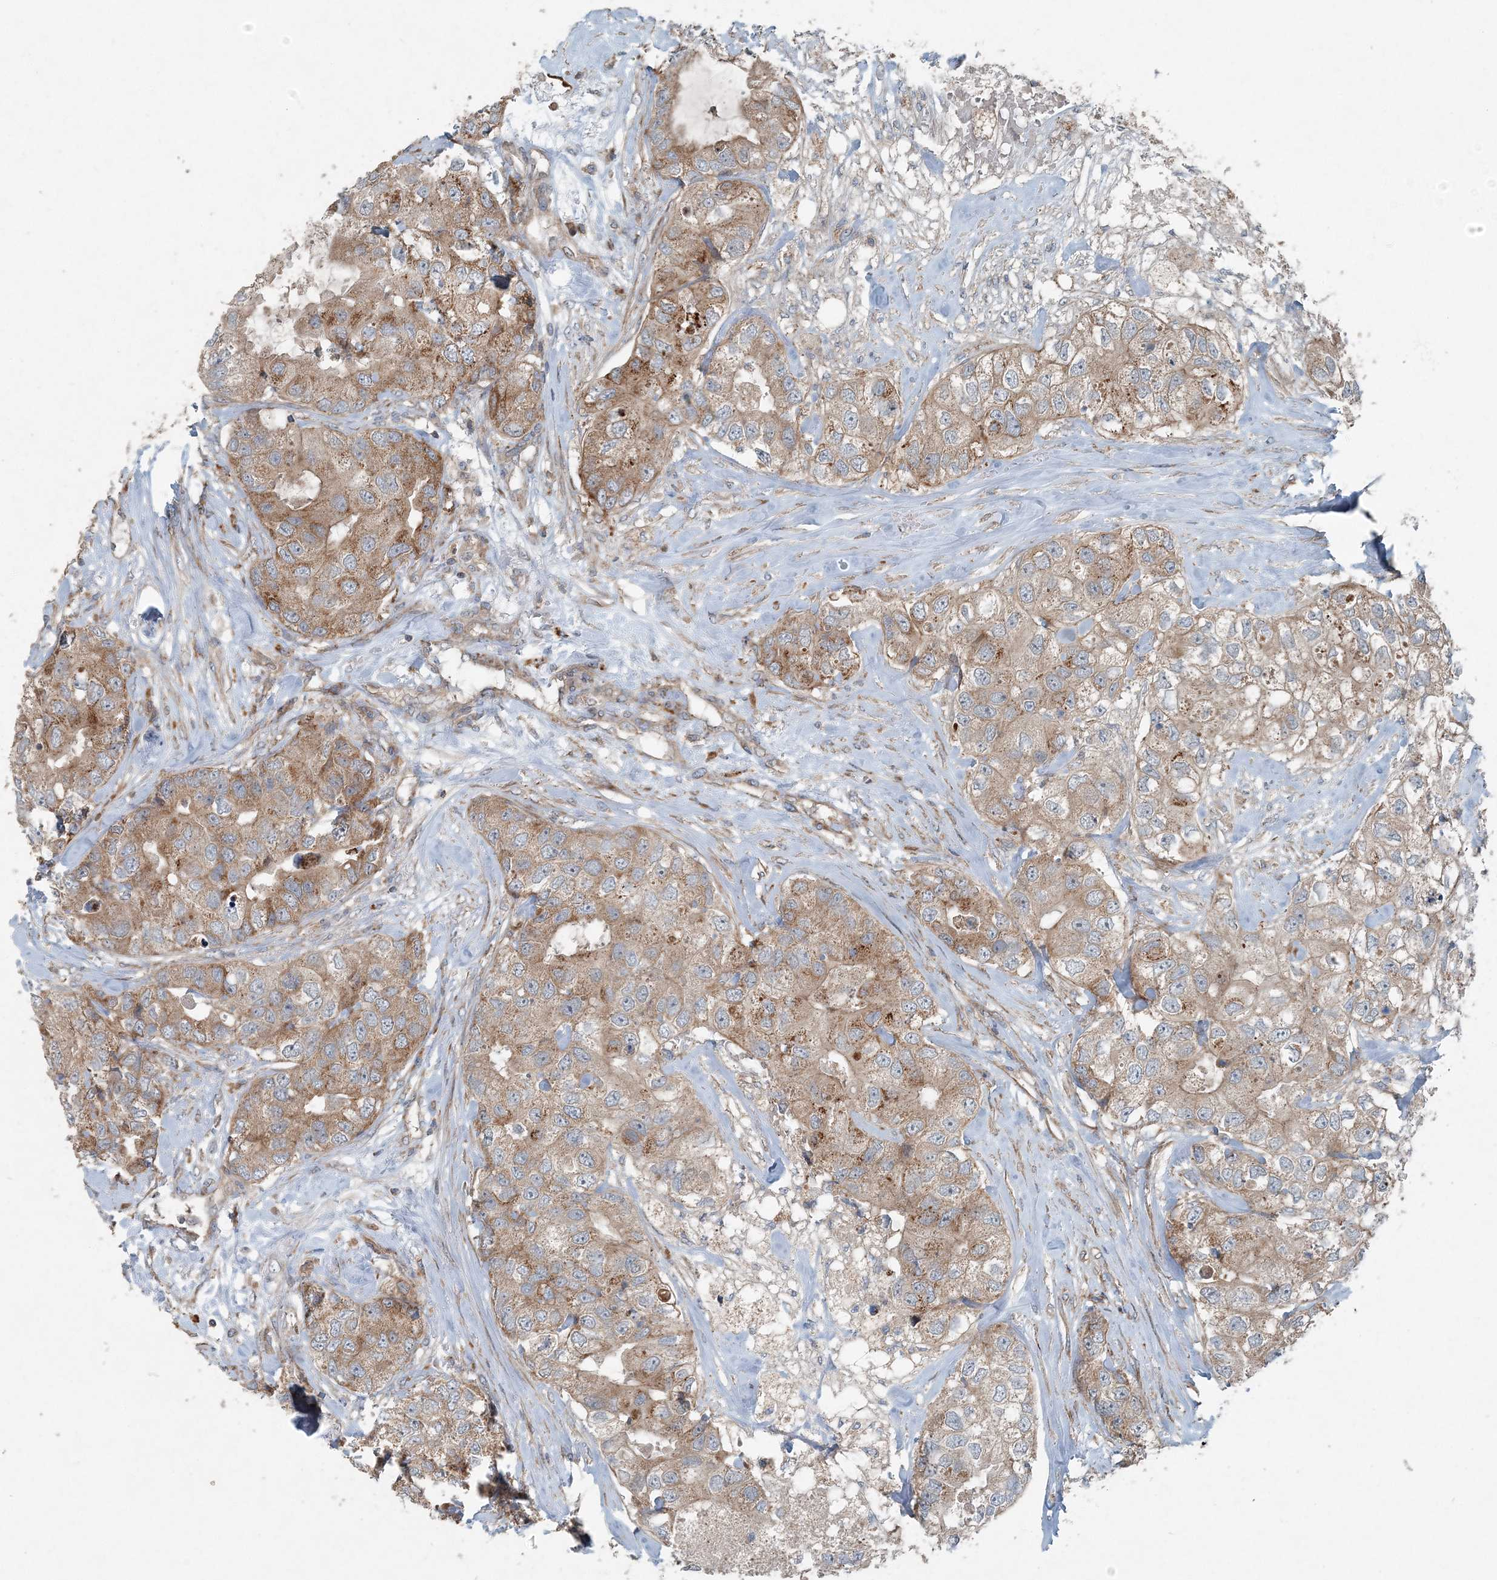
{"staining": {"intensity": "moderate", "quantity": ">75%", "location": "cytoplasmic/membranous"}, "tissue": "breast cancer", "cell_type": "Tumor cells", "image_type": "cancer", "snomed": [{"axis": "morphology", "description": "Duct carcinoma"}, {"axis": "topography", "description": "Breast"}], "caption": "The image demonstrates a brown stain indicating the presence of a protein in the cytoplasmic/membranous of tumor cells in breast infiltrating ductal carcinoma.", "gene": "INTU", "patient": {"sex": "female", "age": 62}}